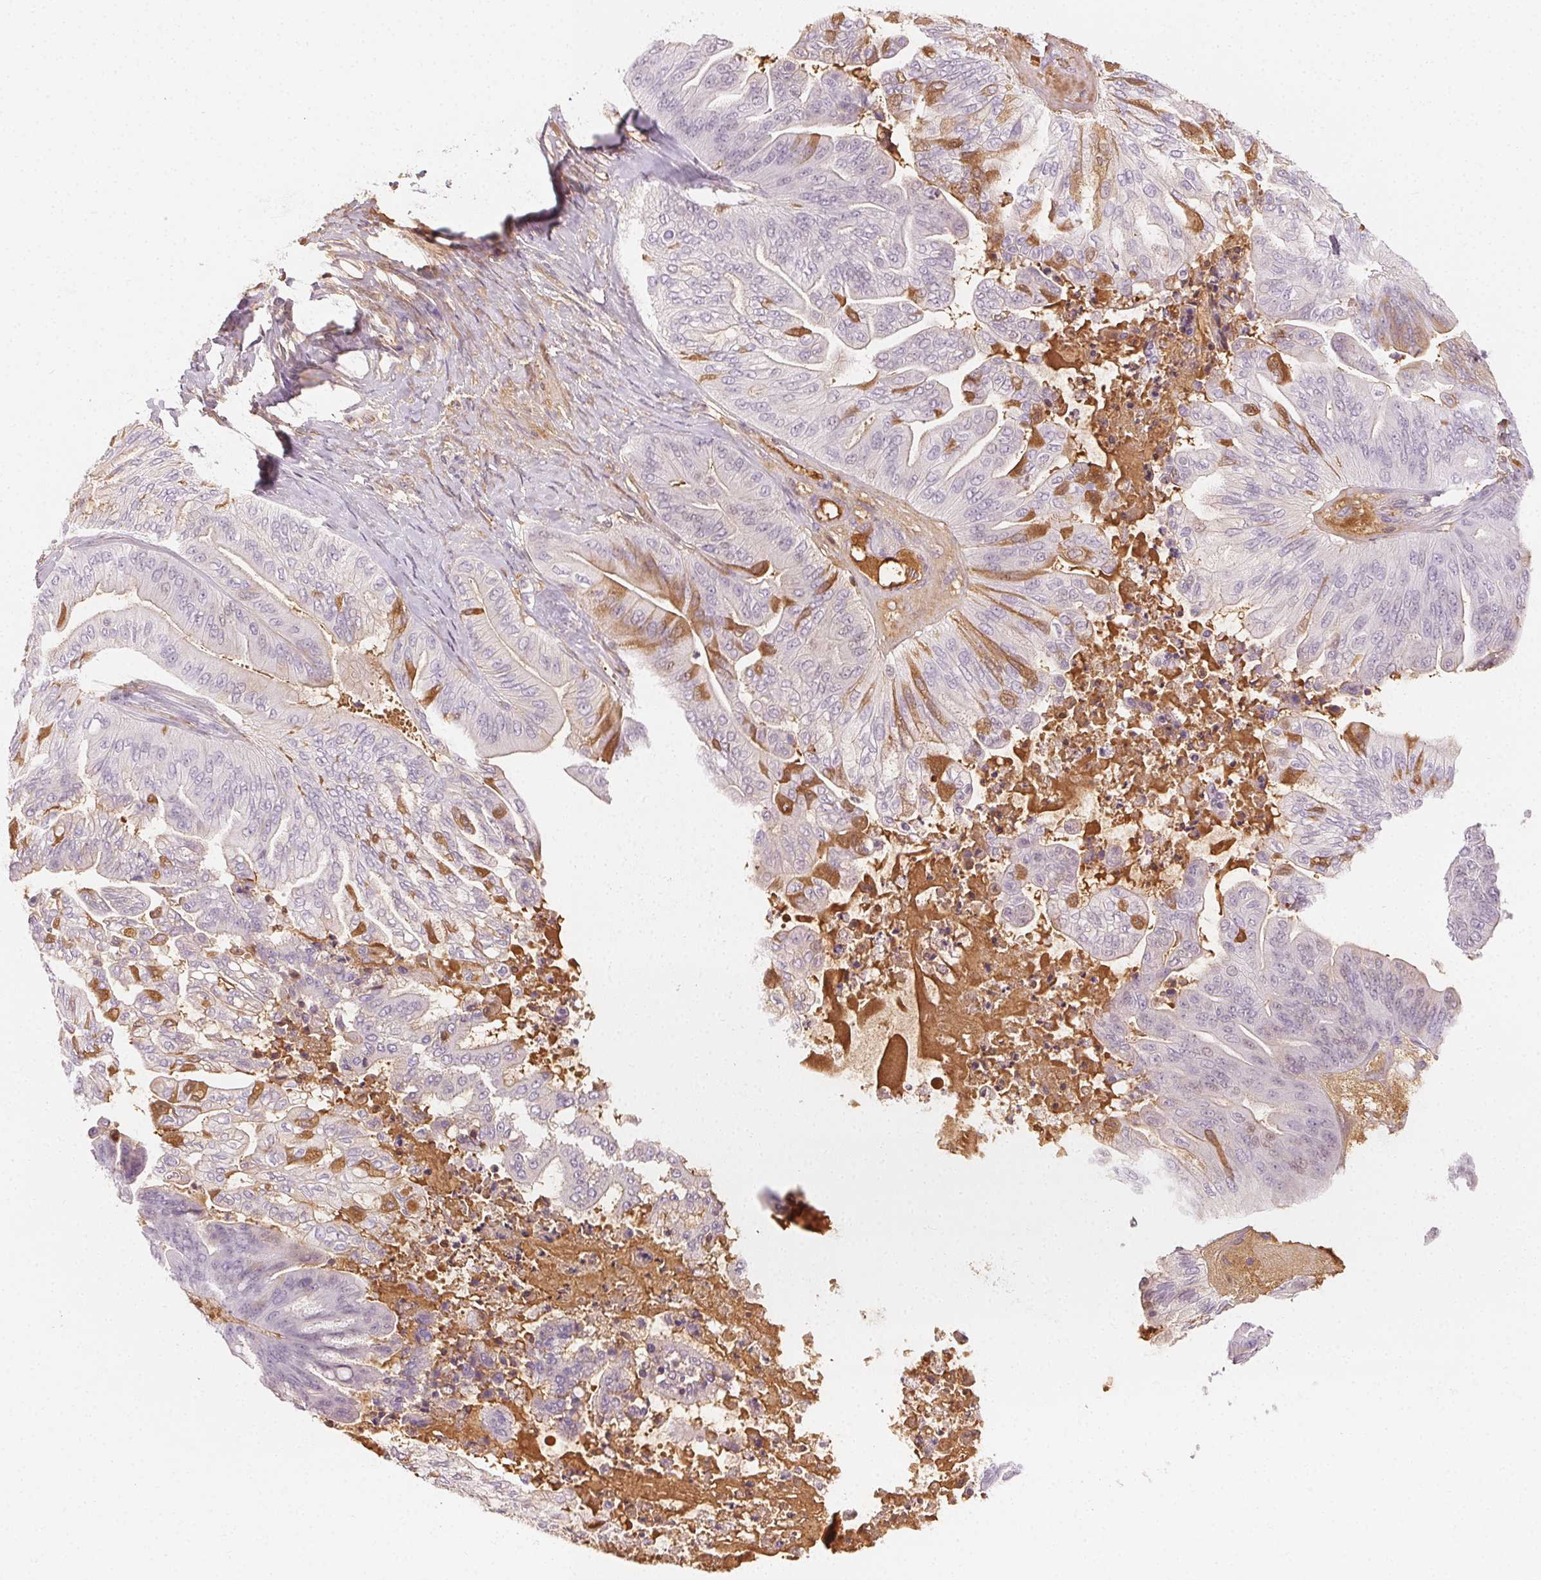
{"staining": {"intensity": "moderate", "quantity": "<25%", "location": "cytoplasmic/membranous"}, "tissue": "ovarian cancer", "cell_type": "Tumor cells", "image_type": "cancer", "snomed": [{"axis": "morphology", "description": "Cystadenocarcinoma, mucinous, NOS"}, {"axis": "topography", "description": "Ovary"}], "caption": "Immunohistochemistry photomicrograph of mucinous cystadenocarcinoma (ovarian) stained for a protein (brown), which reveals low levels of moderate cytoplasmic/membranous expression in approximately <25% of tumor cells.", "gene": "AFM", "patient": {"sex": "female", "age": 67}}